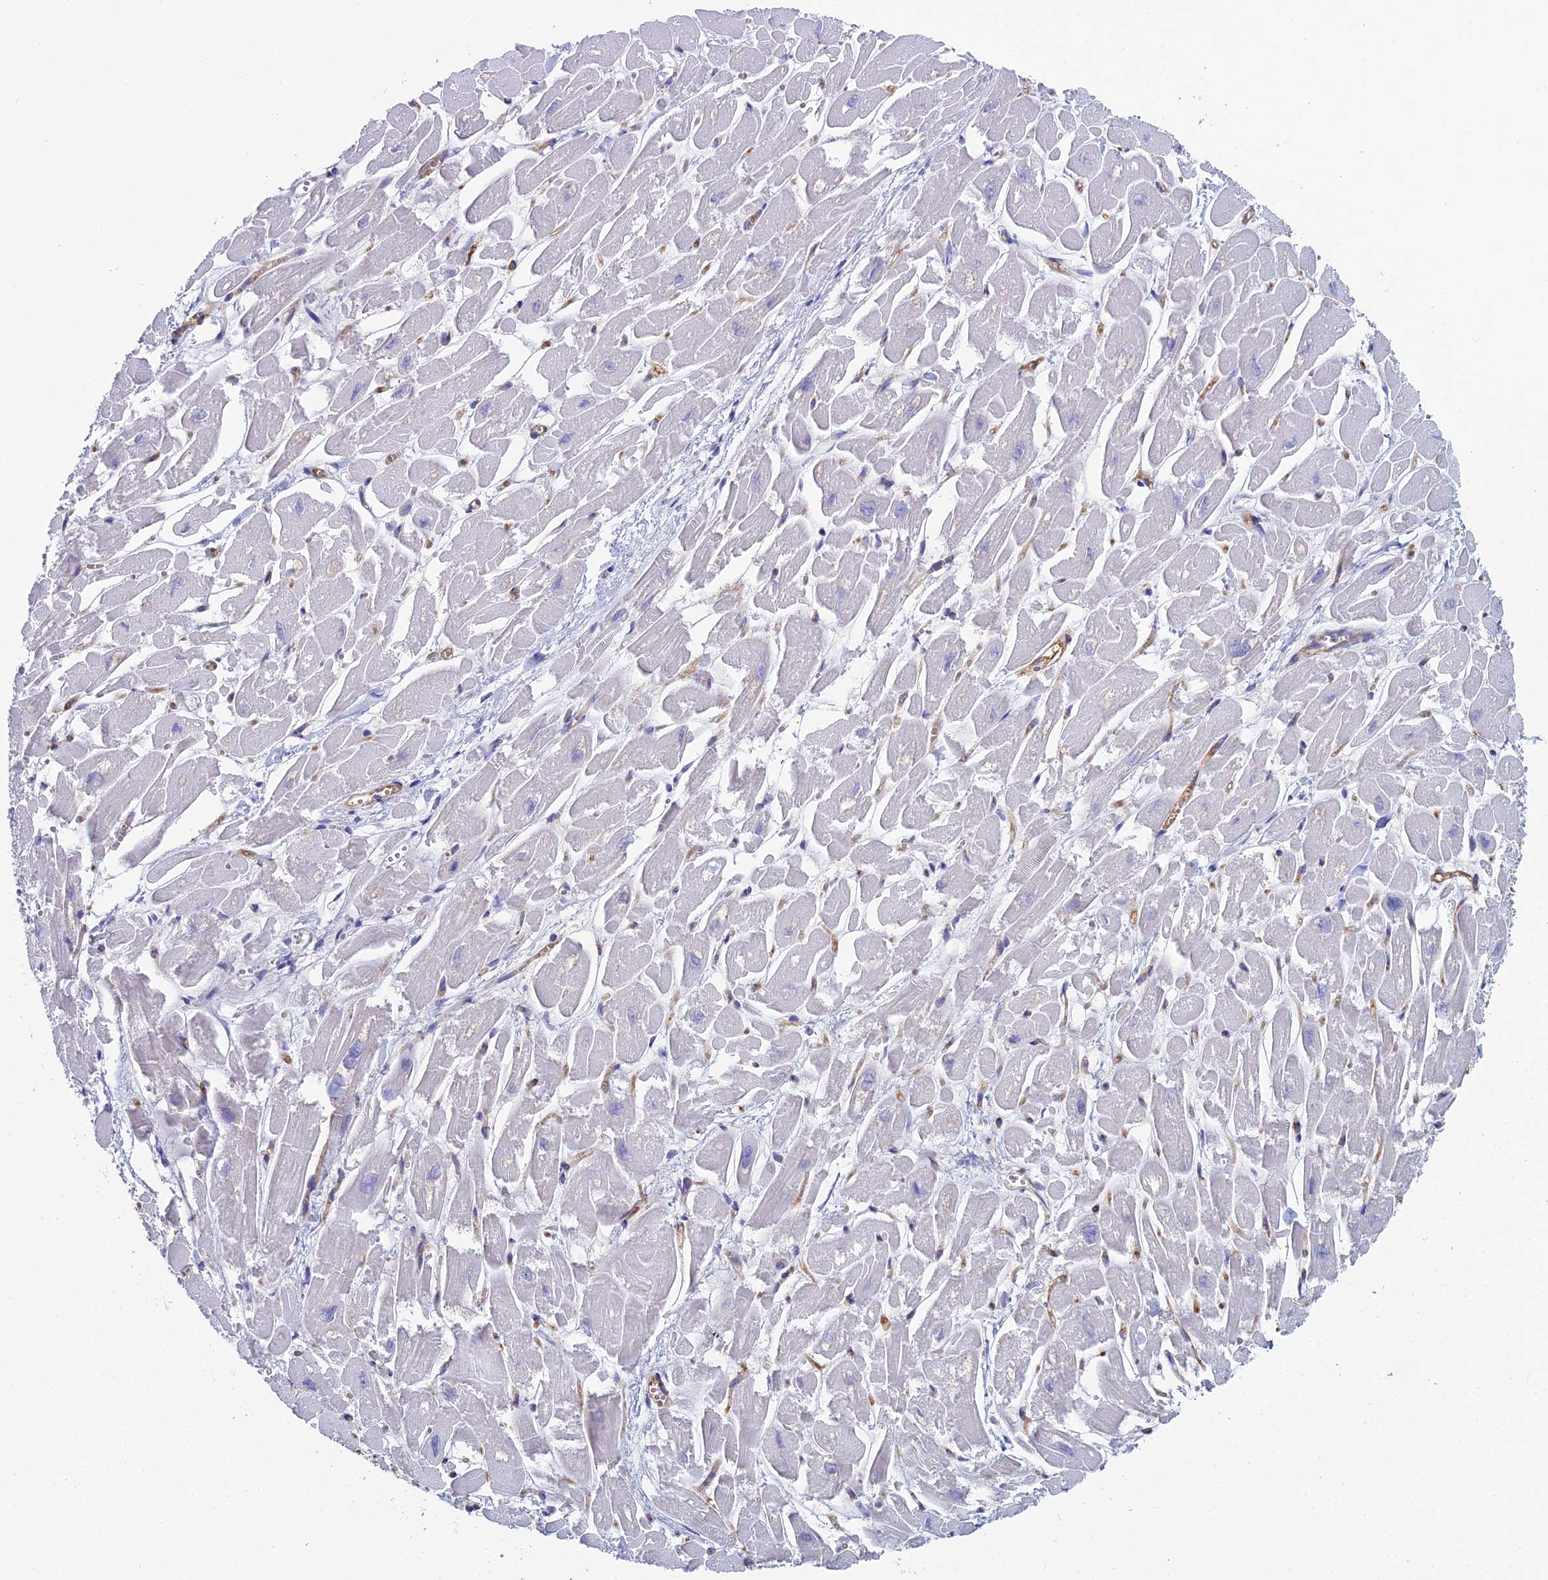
{"staining": {"intensity": "negative", "quantity": "none", "location": "none"}, "tissue": "heart muscle", "cell_type": "Cardiomyocytes", "image_type": "normal", "snomed": [{"axis": "morphology", "description": "Normal tissue, NOS"}, {"axis": "topography", "description": "Heart"}], "caption": "Immunohistochemistry (IHC) image of normal heart muscle: human heart muscle stained with DAB (3,3'-diaminobenzidine) demonstrates no significant protein expression in cardiomyocytes. (DAB (3,3'-diaminobenzidine) immunohistochemistry (IHC), high magnification).", "gene": "ACE", "patient": {"sex": "male", "age": 54}}